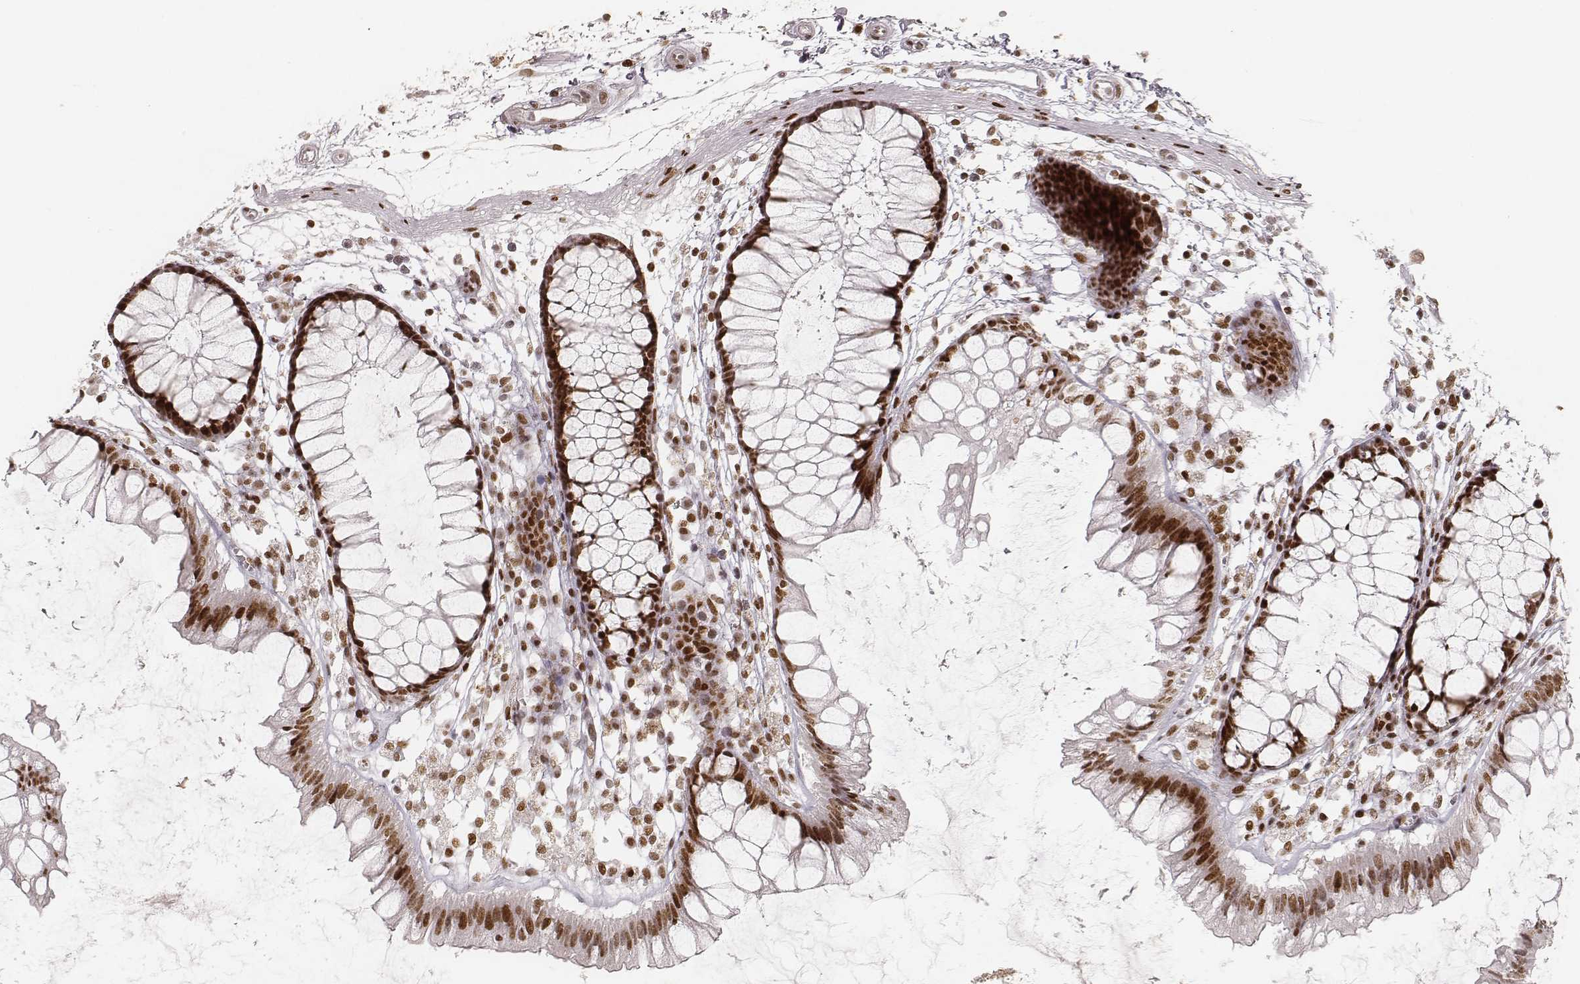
{"staining": {"intensity": "moderate", "quantity": ">75%", "location": "nuclear"}, "tissue": "colon", "cell_type": "Endothelial cells", "image_type": "normal", "snomed": [{"axis": "morphology", "description": "Normal tissue, NOS"}, {"axis": "morphology", "description": "Adenocarcinoma, NOS"}, {"axis": "topography", "description": "Colon"}], "caption": "An immunohistochemistry photomicrograph of unremarkable tissue is shown. Protein staining in brown labels moderate nuclear positivity in colon within endothelial cells.", "gene": "HNRNPC", "patient": {"sex": "male", "age": 65}}